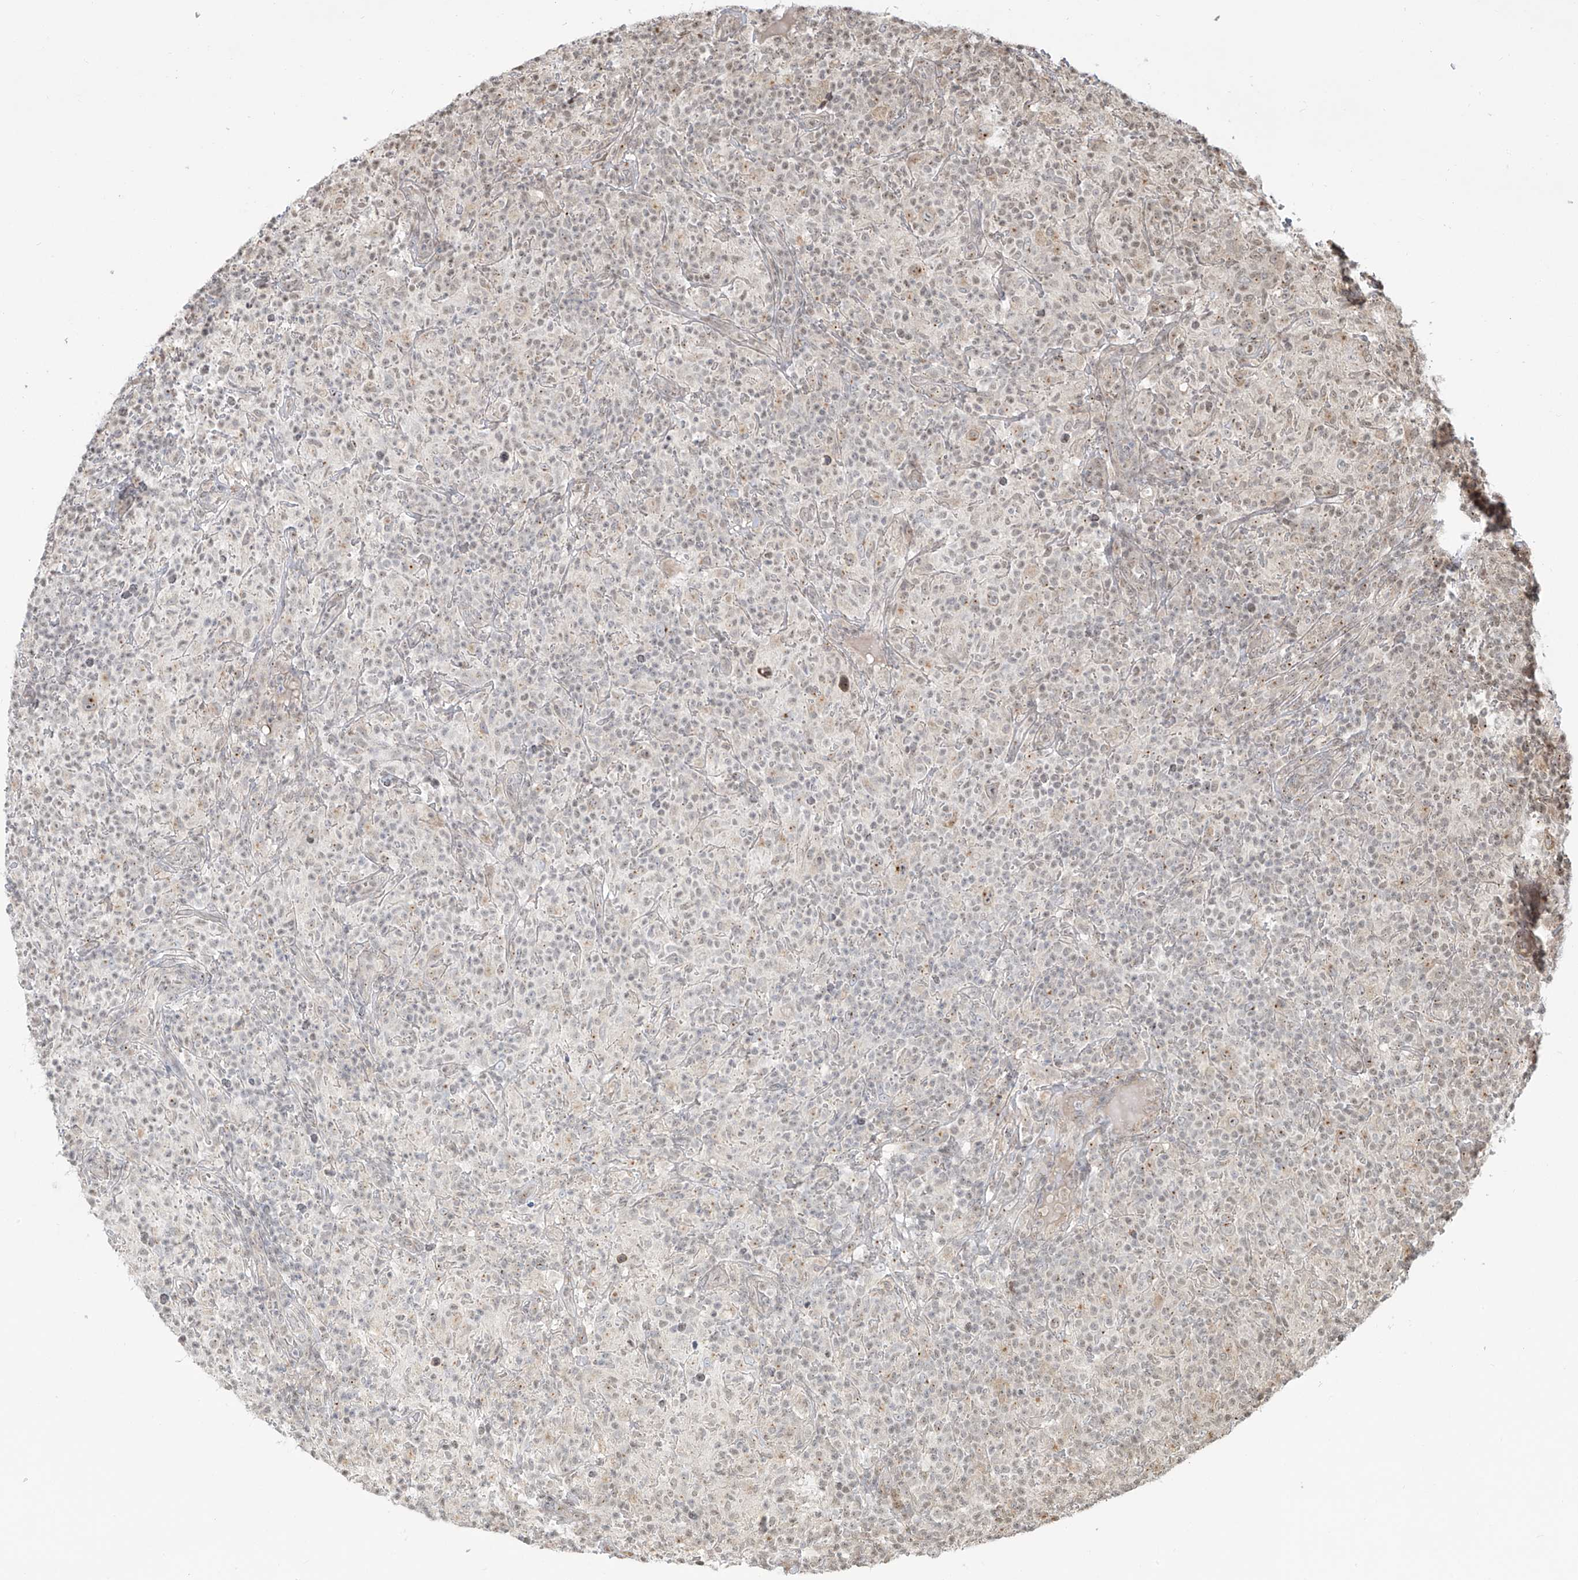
{"staining": {"intensity": "weak", "quantity": "<25%", "location": "nuclear"}, "tissue": "lymphoma", "cell_type": "Tumor cells", "image_type": "cancer", "snomed": [{"axis": "morphology", "description": "Hodgkin's disease, NOS"}, {"axis": "topography", "description": "Lymph node"}], "caption": "DAB immunohistochemical staining of human lymphoma exhibits no significant expression in tumor cells. (DAB (3,3'-diaminobenzidine) immunohistochemistry, high magnification).", "gene": "VMP1", "patient": {"sex": "male", "age": 70}}